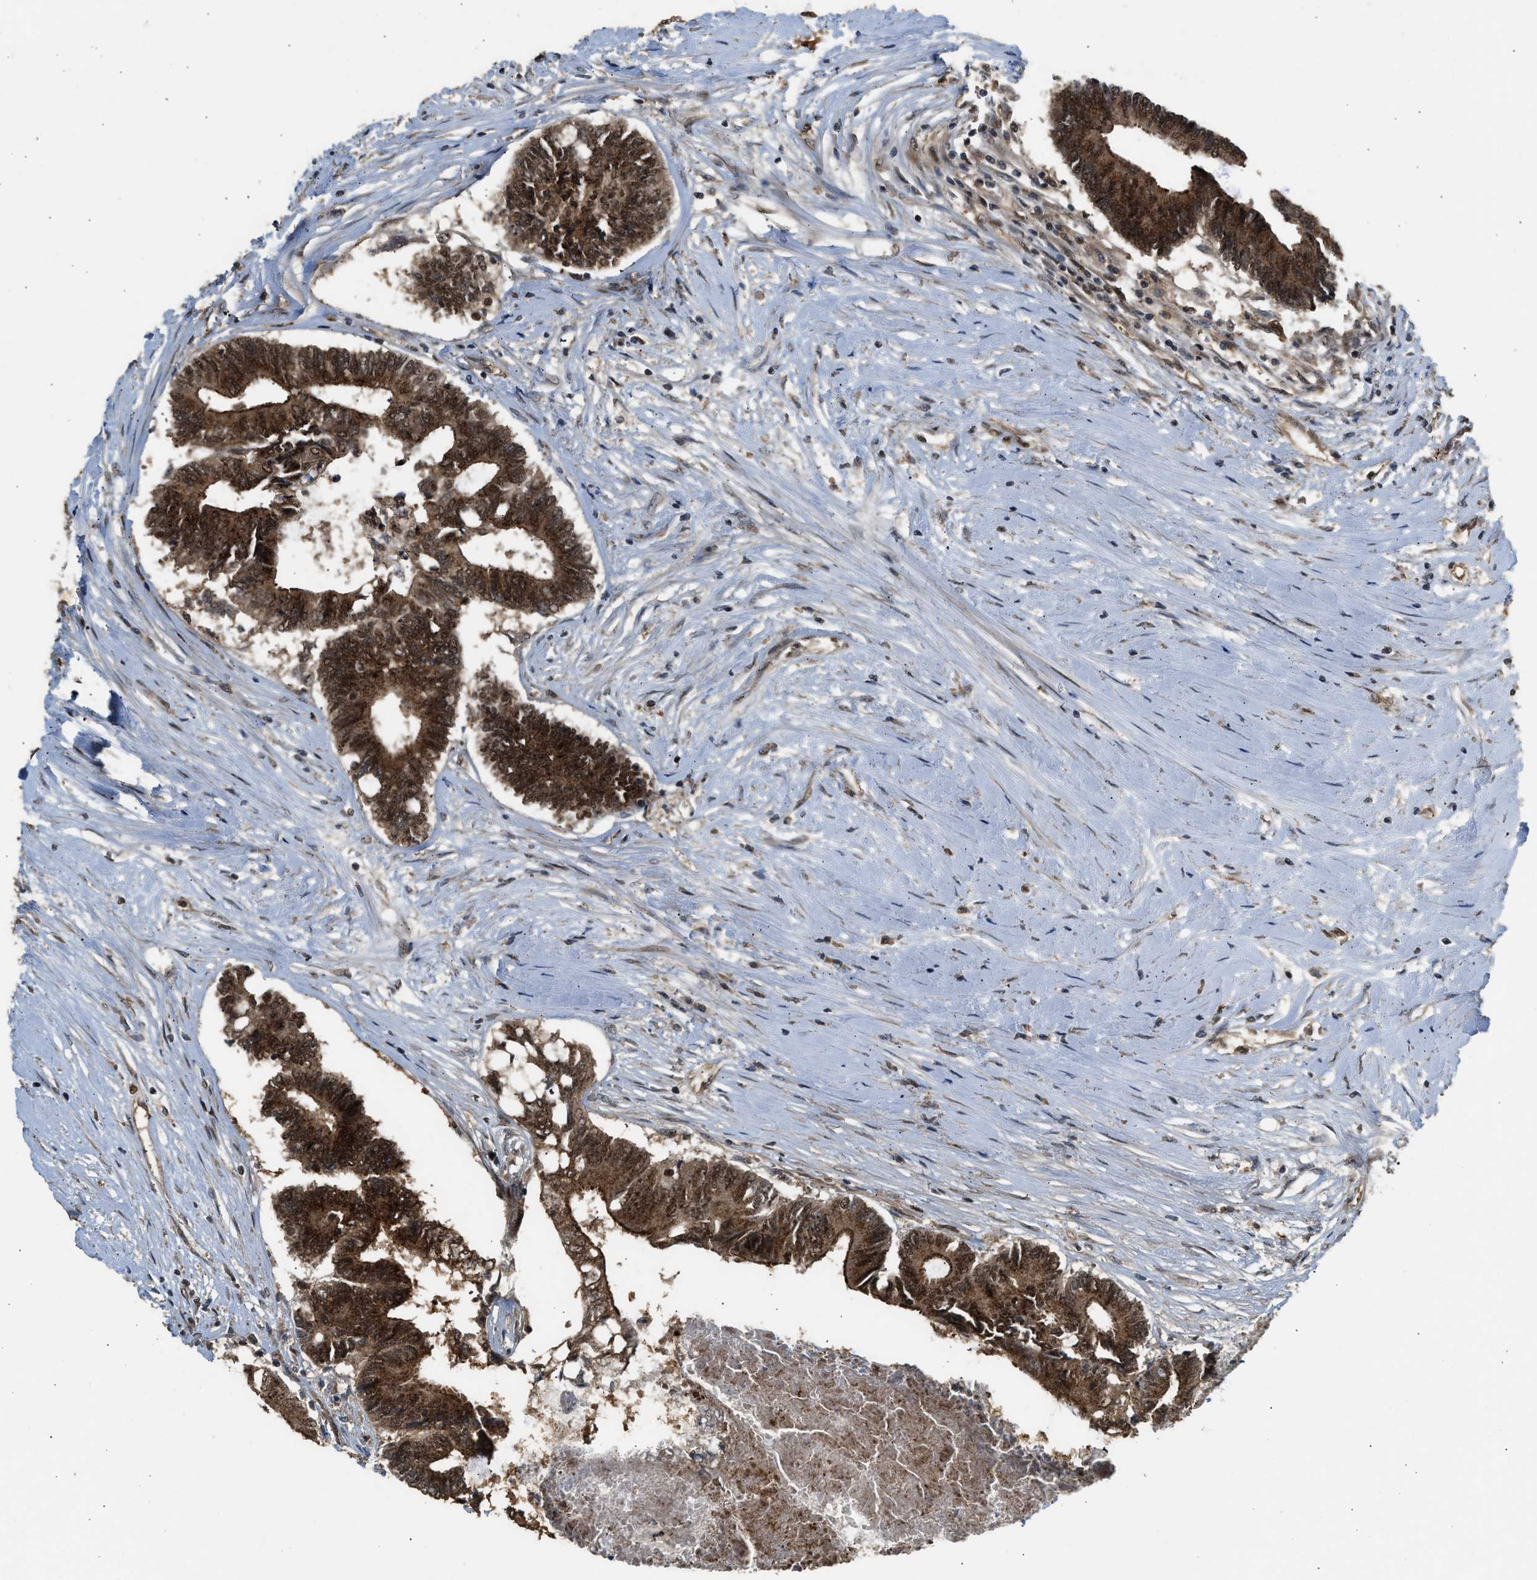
{"staining": {"intensity": "strong", "quantity": ">75%", "location": "cytoplasmic/membranous,nuclear"}, "tissue": "colorectal cancer", "cell_type": "Tumor cells", "image_type": "cancer", "snomed": [{"axis": "morphology", "description": "Adenocarcinoma, NOS"}, {"axis": "topography", "description": "Rectum"}], "caption": "This is an image of immunohistochemistry staining of adenocarcinoma (colorectal), which shows strong expression in the cytoplasmic/membranous and nuclear of tumor cells.", "gene": "GET1", "patient": {"sex": "male", "age": 63}}